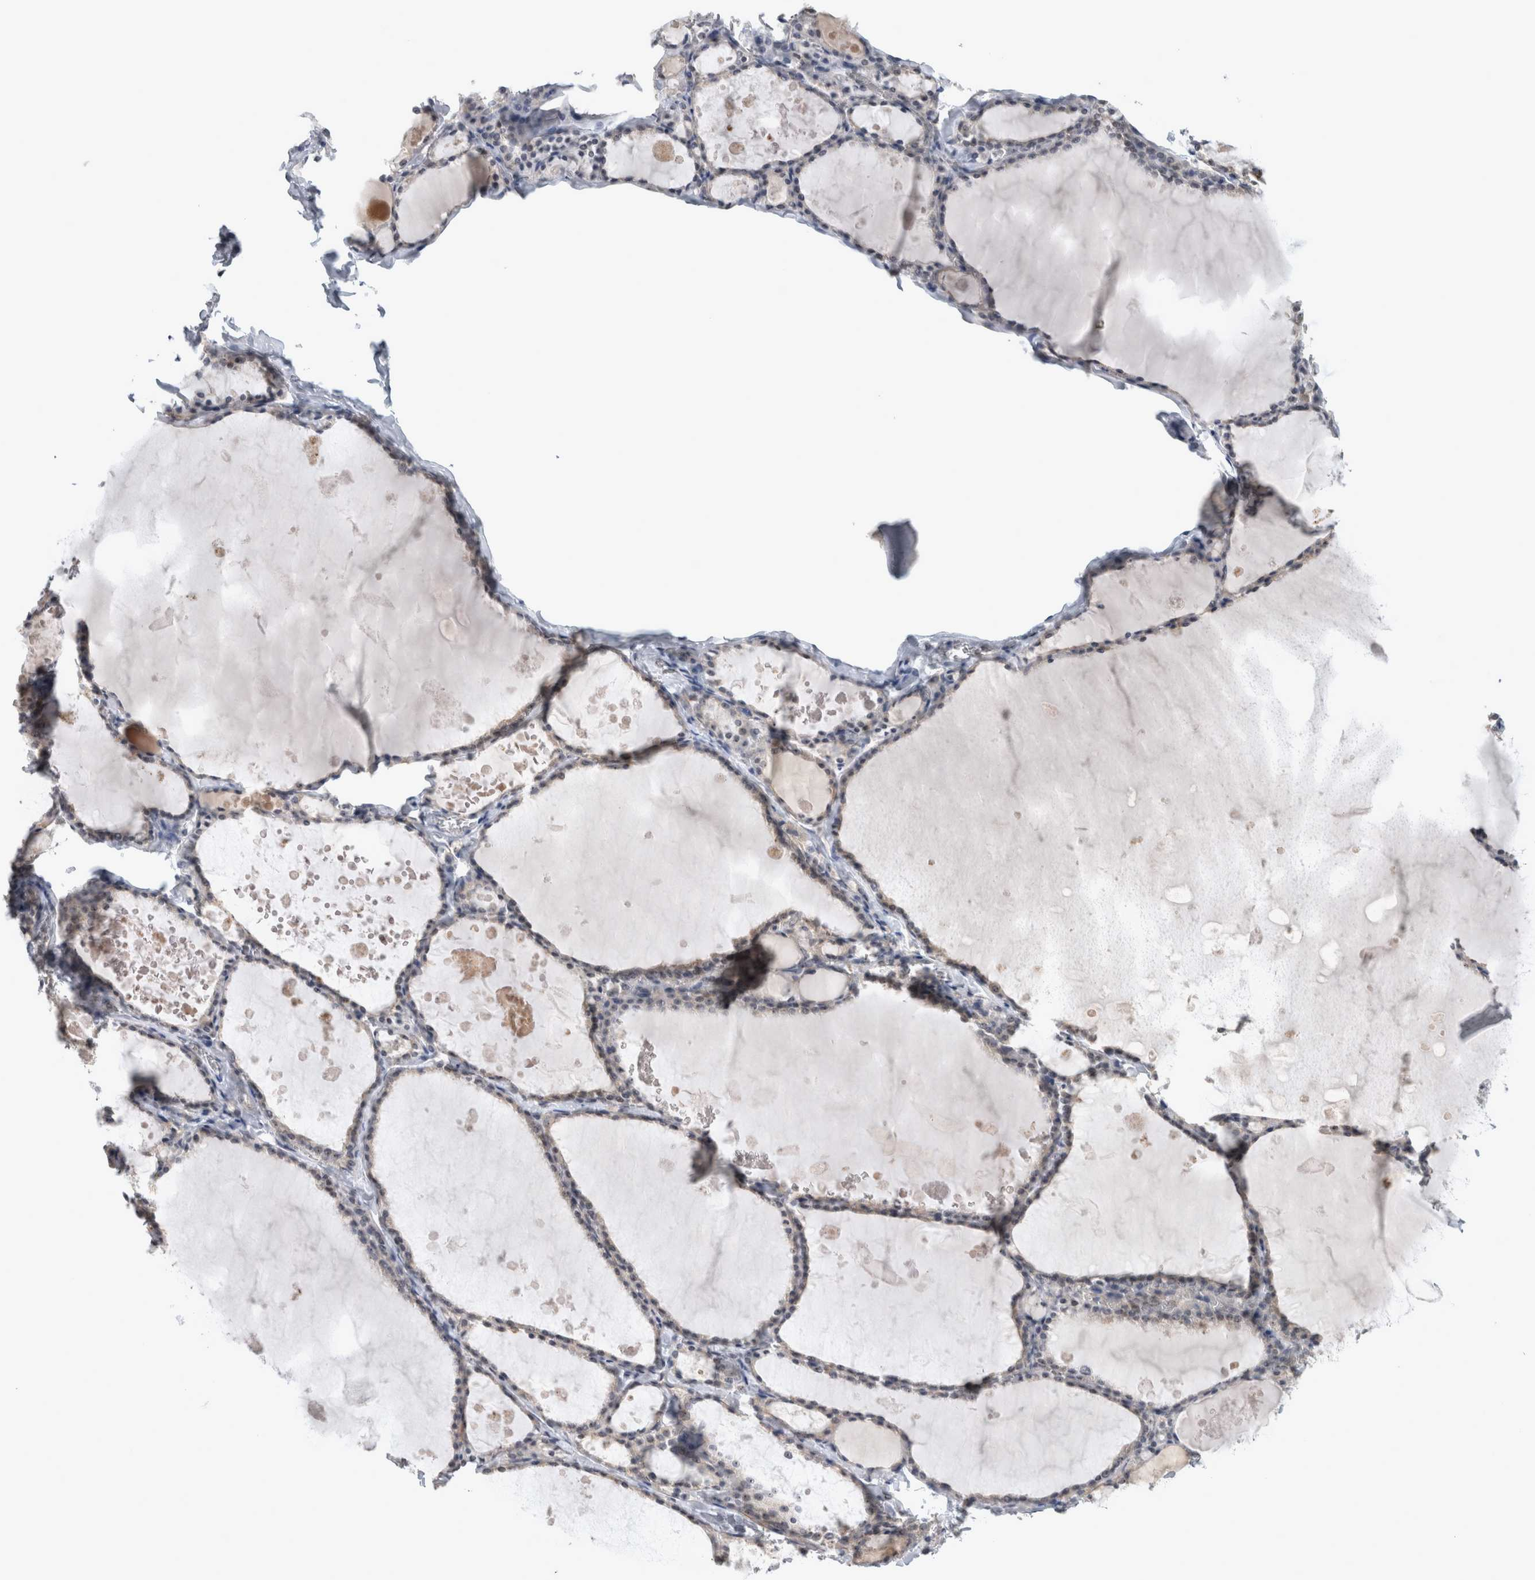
{"staining": {"intensity": "weak", "quantity": "<25%", "location": "cytoplasmic/membranous"}, "tissue": "thyroid gland", "cell_type": "Glandular cells", "image_type": "normal", "snomed": [{"axis": "morphology", "description": "Normal tissue, NOS"}, {"axis": "topography", "description": "Thyroid gland"}], "caption": "DAB (3,3'-diaminobenzidine) immunohistochemical staining of unremarkable human thyroid gland exhibits no significant positivity in glandular cells.", "gene": "RBM28", "patient": {"sex": "male", "age": 56}}